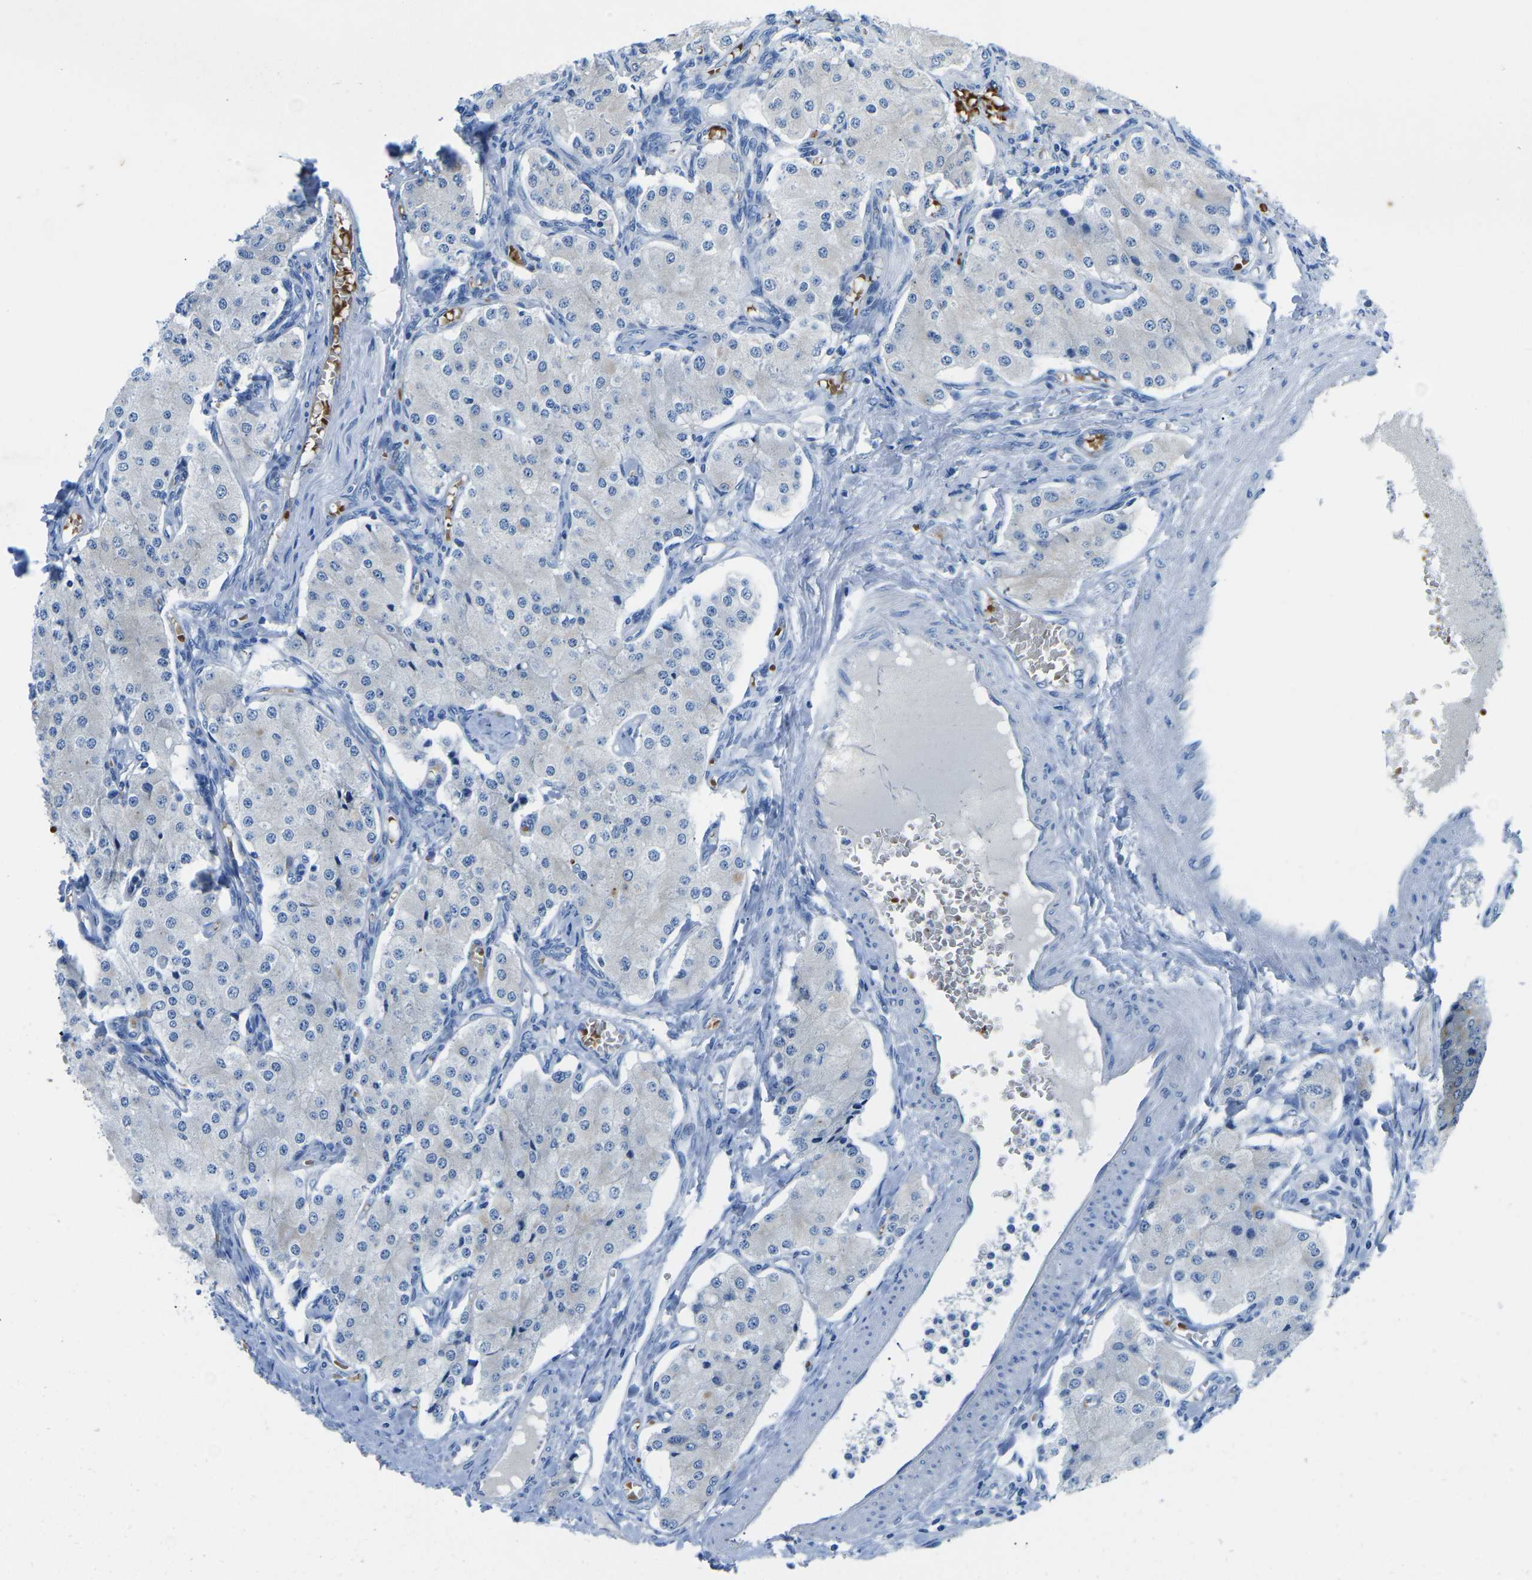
{"staining": {"intensity": "negative", "quantity": "none", "location": "none"}, "tissue": "carcinoid", "cell_type": "Tumor cells", "image_type": "cancer", "snomed": [{"axis": "morphology", "description": "Carcinoid, malignant, NOS"}, {"axis": "topography", "description": "Colon"}], "caption": "Human carcinoid (malignant) stained for a protein using immunohistochemistry shows no expression in tumor cells.", "gene": "TM6SF1", "patient": {"sex": "female", "age": 52}}